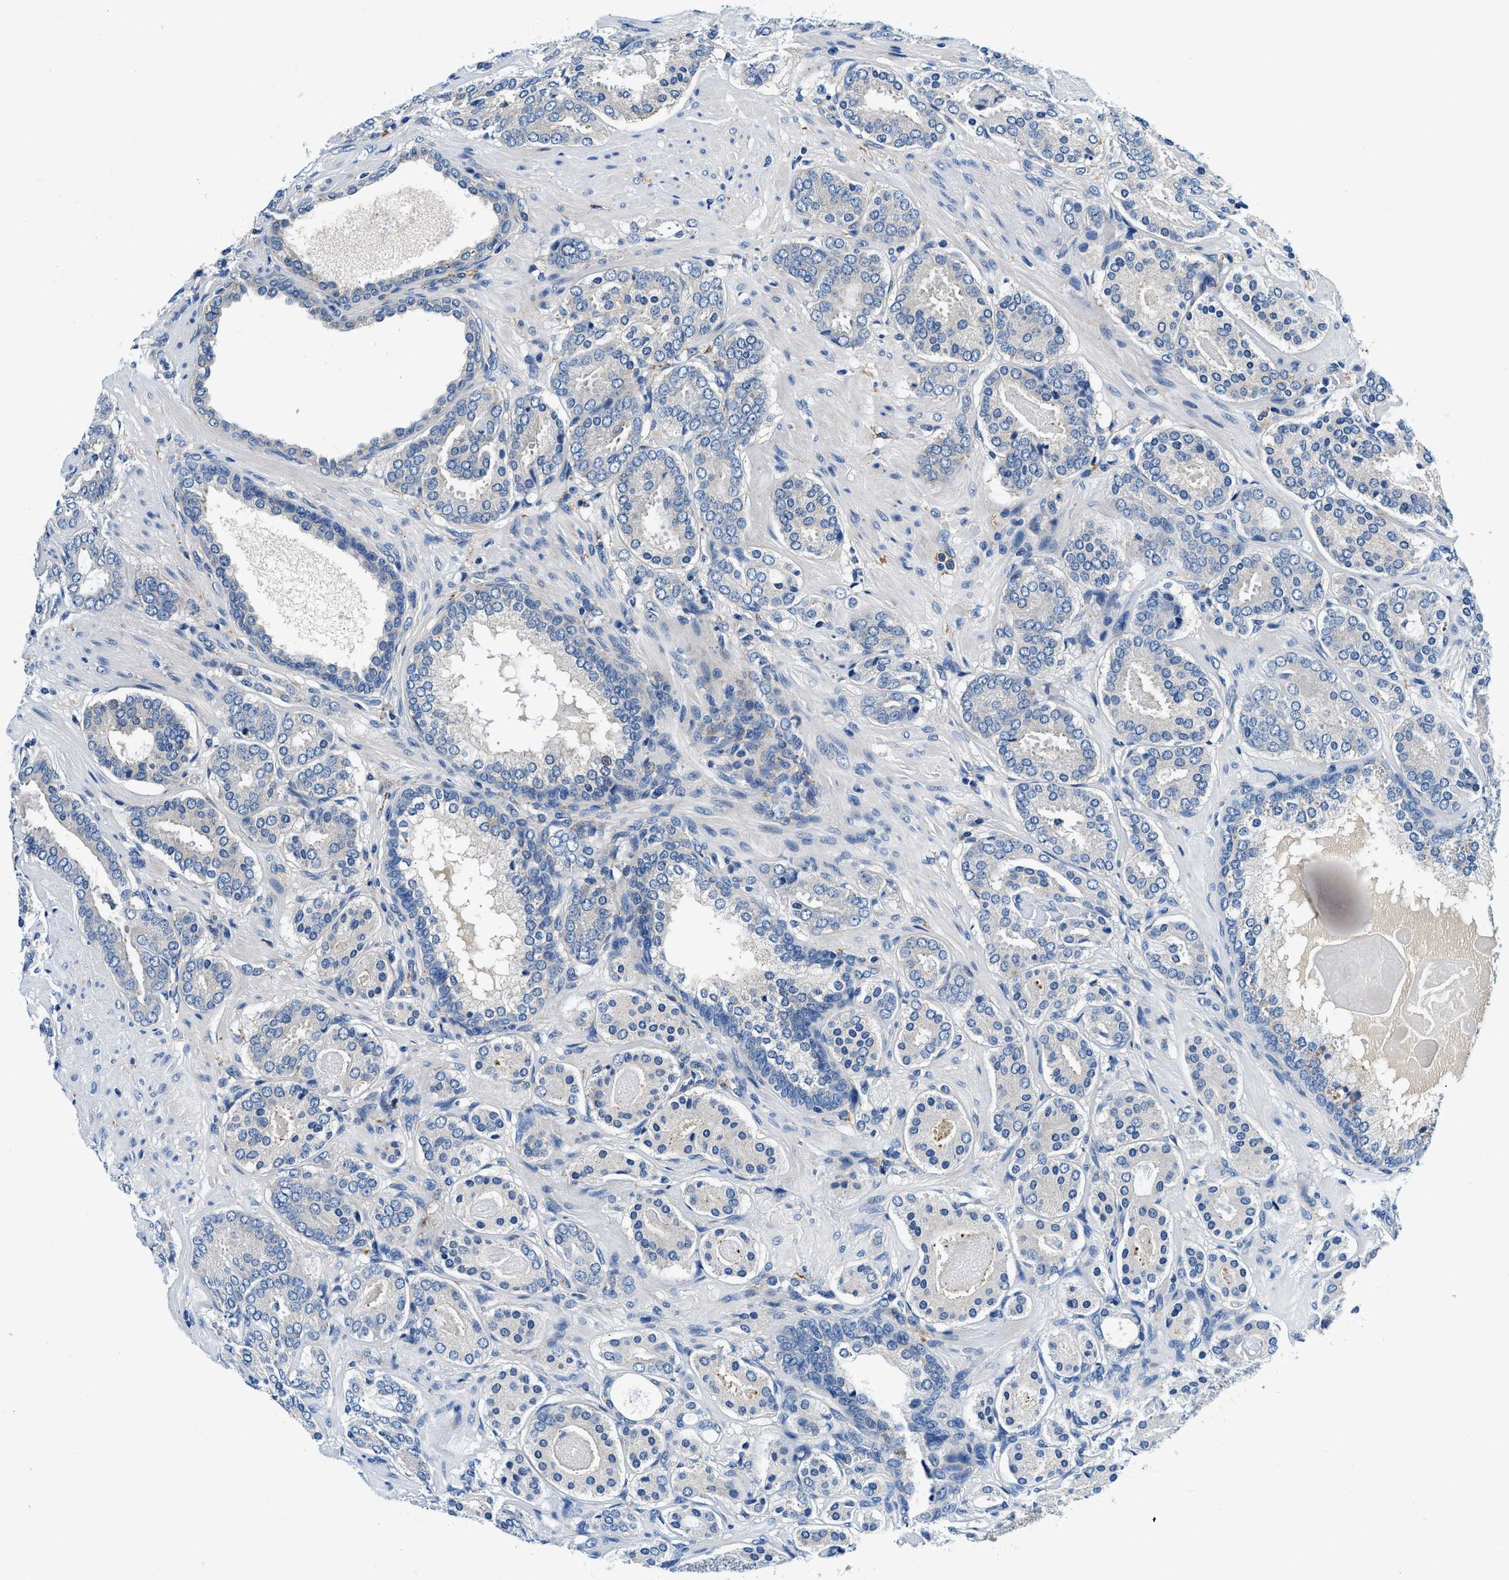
{"staining": {"intensity": "negative", "quantity": "none", "location": "none"}, "tissue": "prostate cancer", "cell_type": "Tumor cells", "image_type": "cancer", "snomed": [{"axis": "morphology", "description": "Adenocarcinoma, Low grade"}, {"axis": "topography", "description": "Prostate"}], "caption": "Human prostate low-grade adenocarcinoma stained for a protein using immunohistochemistry (IHC) displays no positivity in tumor cells.", "gene": "ZFAND3", "patient": {"sex": "male", "age": 69}}